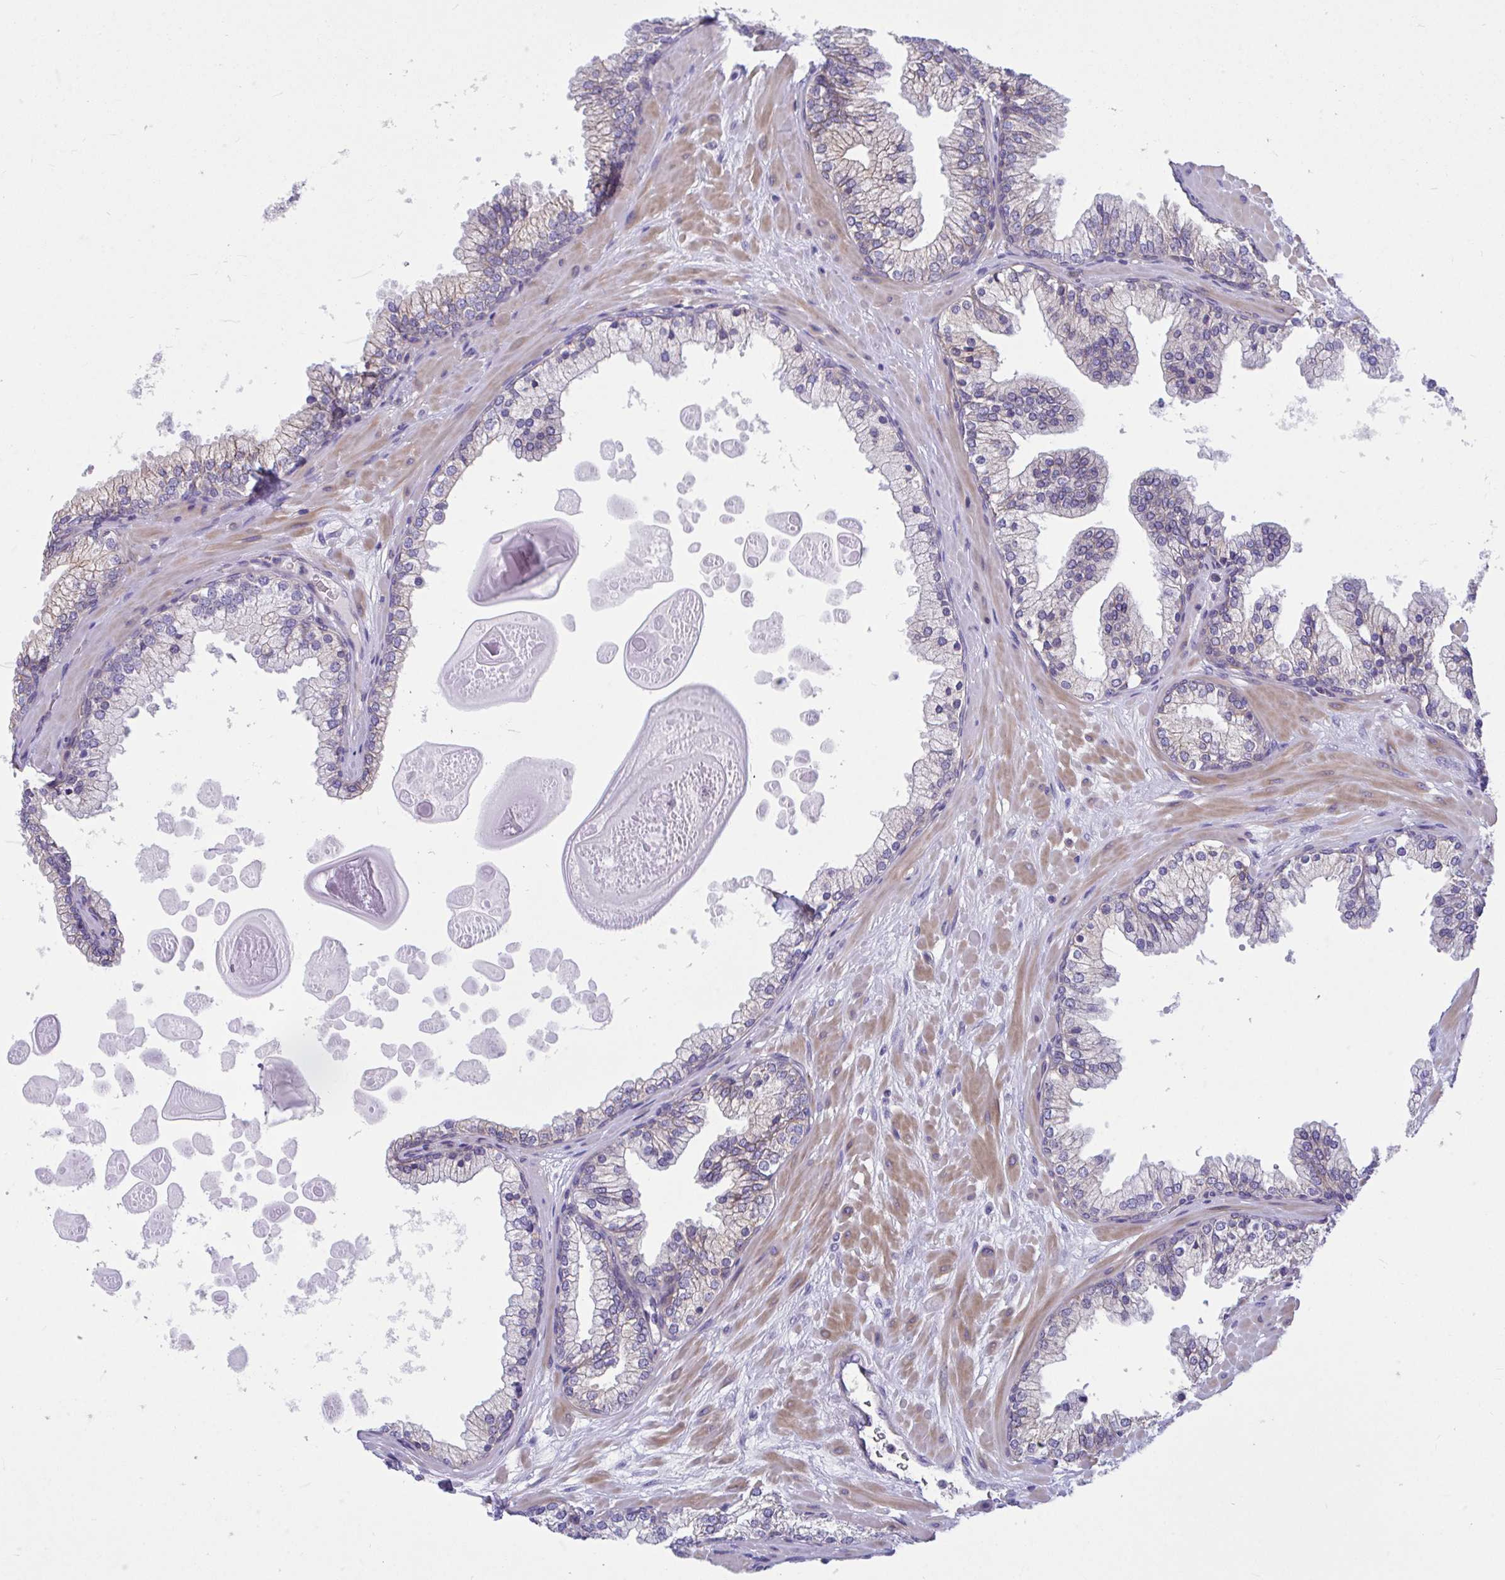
{"staining": {"intensity": "weak", "quantity": "<25%", "location": "cytoplasmic/membranous"}, "tissue": "prostate", "cell_type": "Glandular cells", "image_type": "normal", "snomed": [{"axis": "morphology", "description": "Normal tissue, NOS"}, {"axis": "topography", "description": "Prostate"}, {"axis": "topography", "description": "Peripheral nerve tissue"}], "caption": "A photomicrograph of prostate stained for a protein exhibits no brown staining in glandular cells. Brightfield microscopy of immunohistochemistry stained with DAB (3,3'-diaminobenzidine) (brown) and hematoxylin (blue), captured at high magnification.", "gene": "WBP1", "patient": {"sex": "male", "age": 61}}